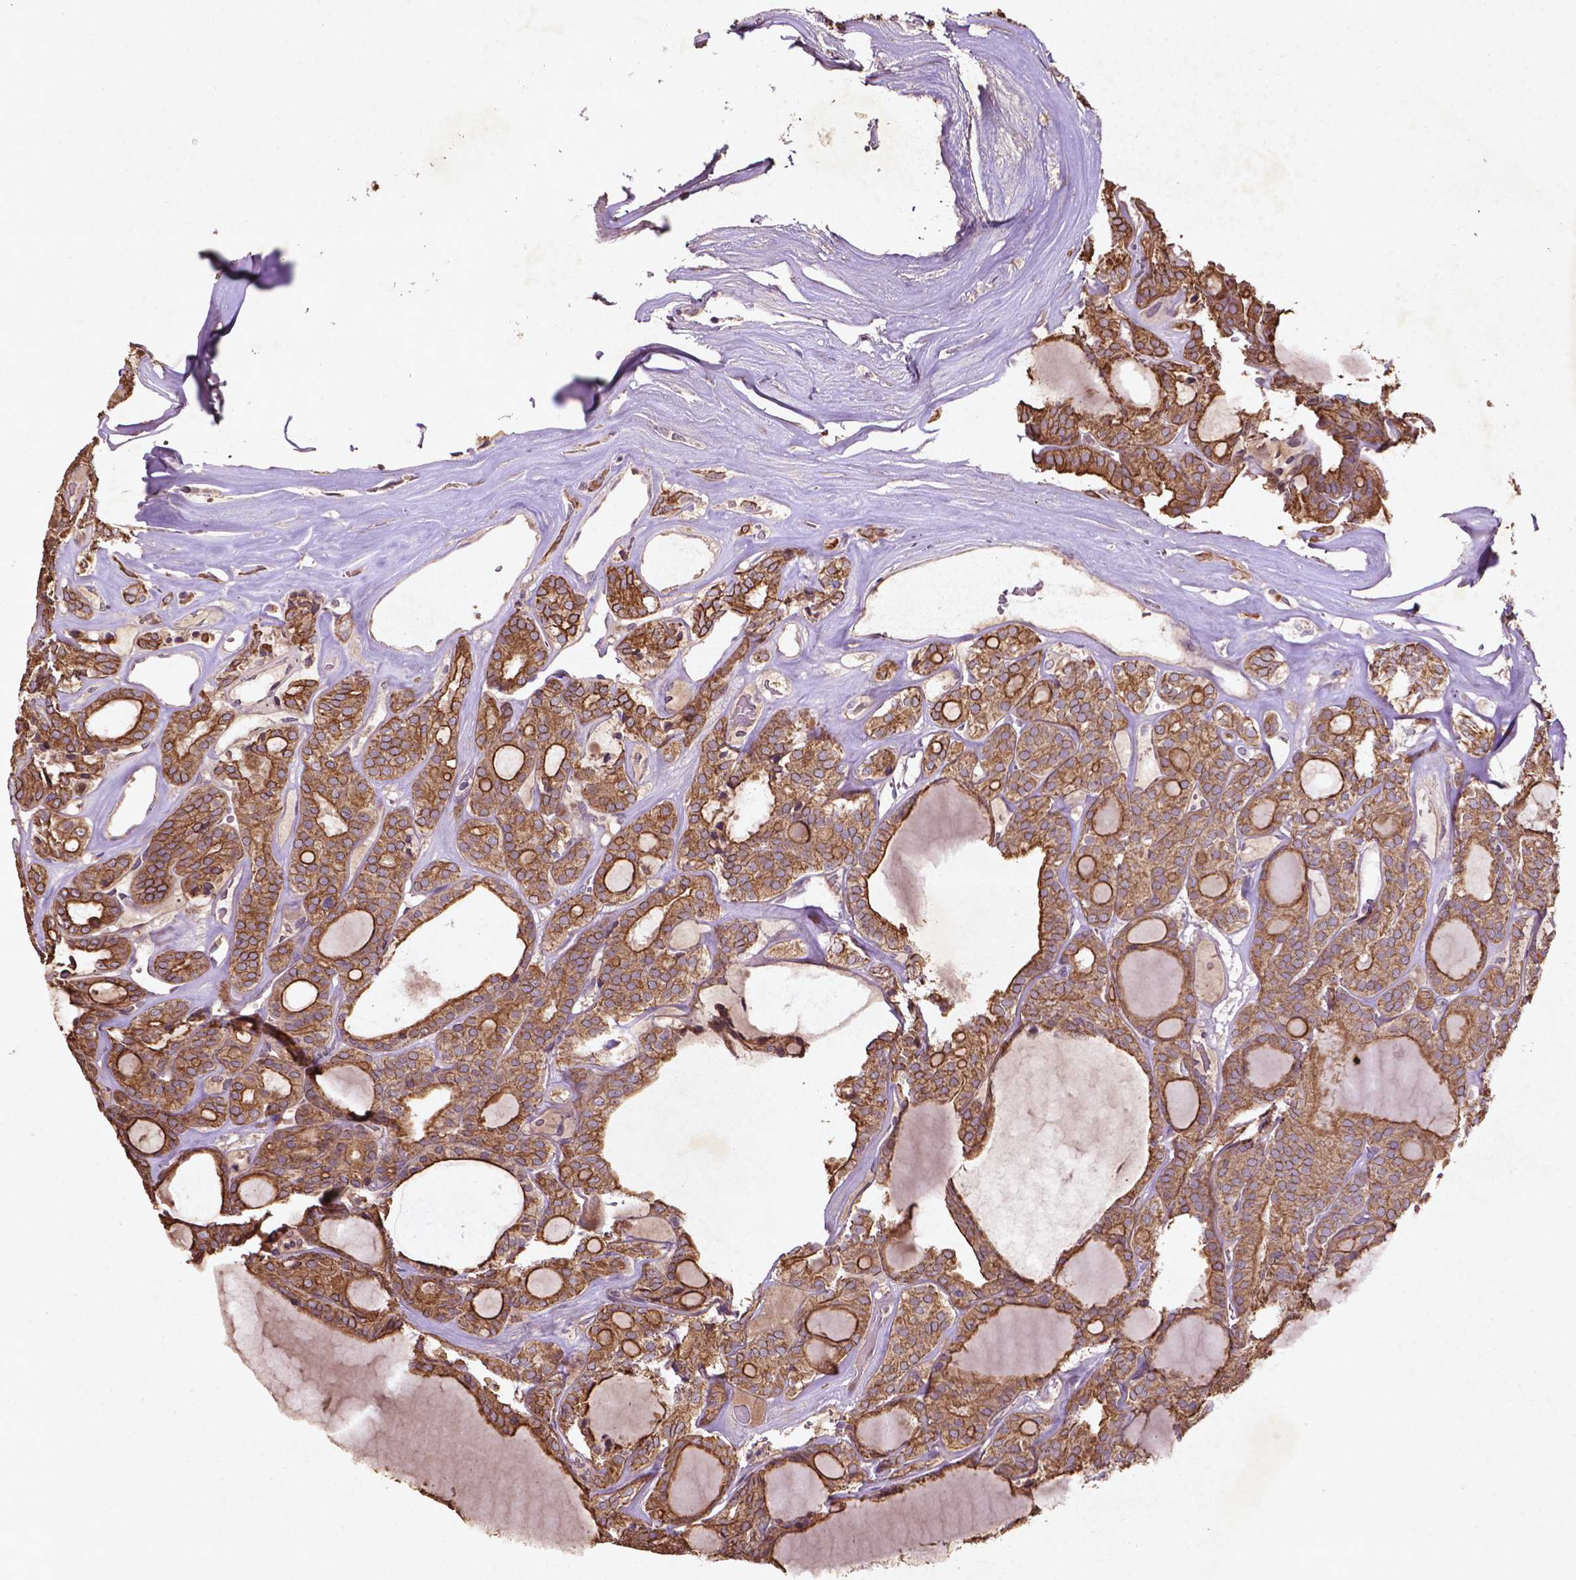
{"staining": {"intensity": "strong", "quantity": ">75%", "location": "cytoplasmic/membranous"}, "tissue": "thyroid cancer", "cell_type": "Tumor cells", "image_type": "cancer", "snomed": [{"axis": "morphology", "description": "Follicular adenoma carcinoma, NOS"}, {"axis": "topography", "description": "Thyroid gland"}], "caption": "Thyroid cancer (follicular adenoma carcinoma) stained with DAB immunohistochemistry shows high levels of strong cytoplasmic/membranous positivity in about >75% of tumor cells.", "gene": "COQ2", "patient": {"sex": "male", "age": 74}}